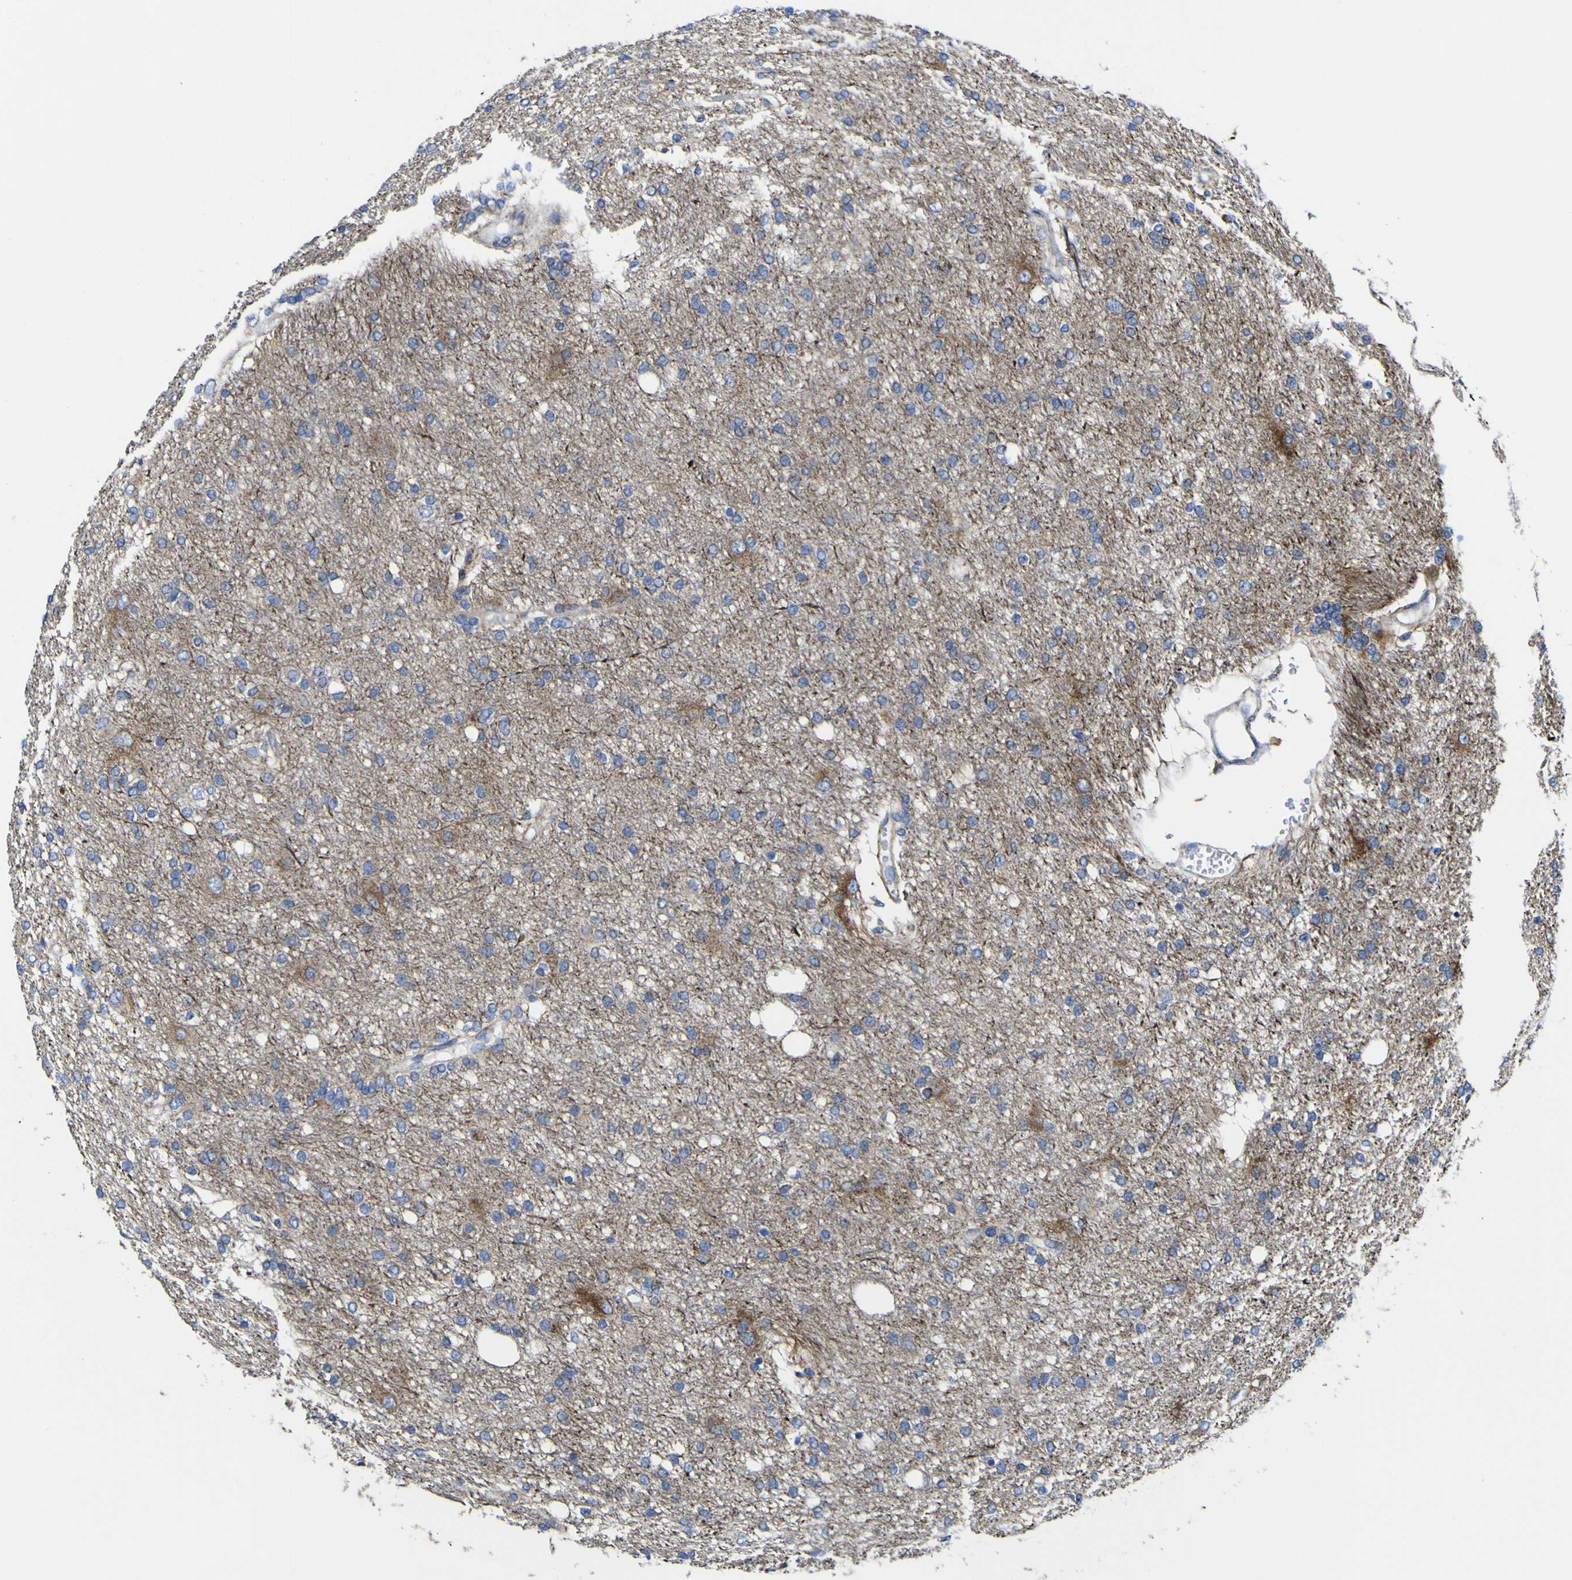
{"staining": {"intensity": "moderate", "quantity": "<25%", "location": "cytoplasmic/membranous"}, "tissue": "glioma", "cell_type": "Tumor cells", "image_type": "cancer", "snomed": [{"axis": "morphology", "description": "Glioma, malignant, High grade"}, {"axis": "topography", "description": "Brain"}], "caption": "The image displays immunohistochemical staining of glioma. There is moderate cytoplasmic/membranous staining is present in approximately <25% of tumor cells.", "gene": "CCDC90B", "patient": {"sex": "female", "age": 59}}